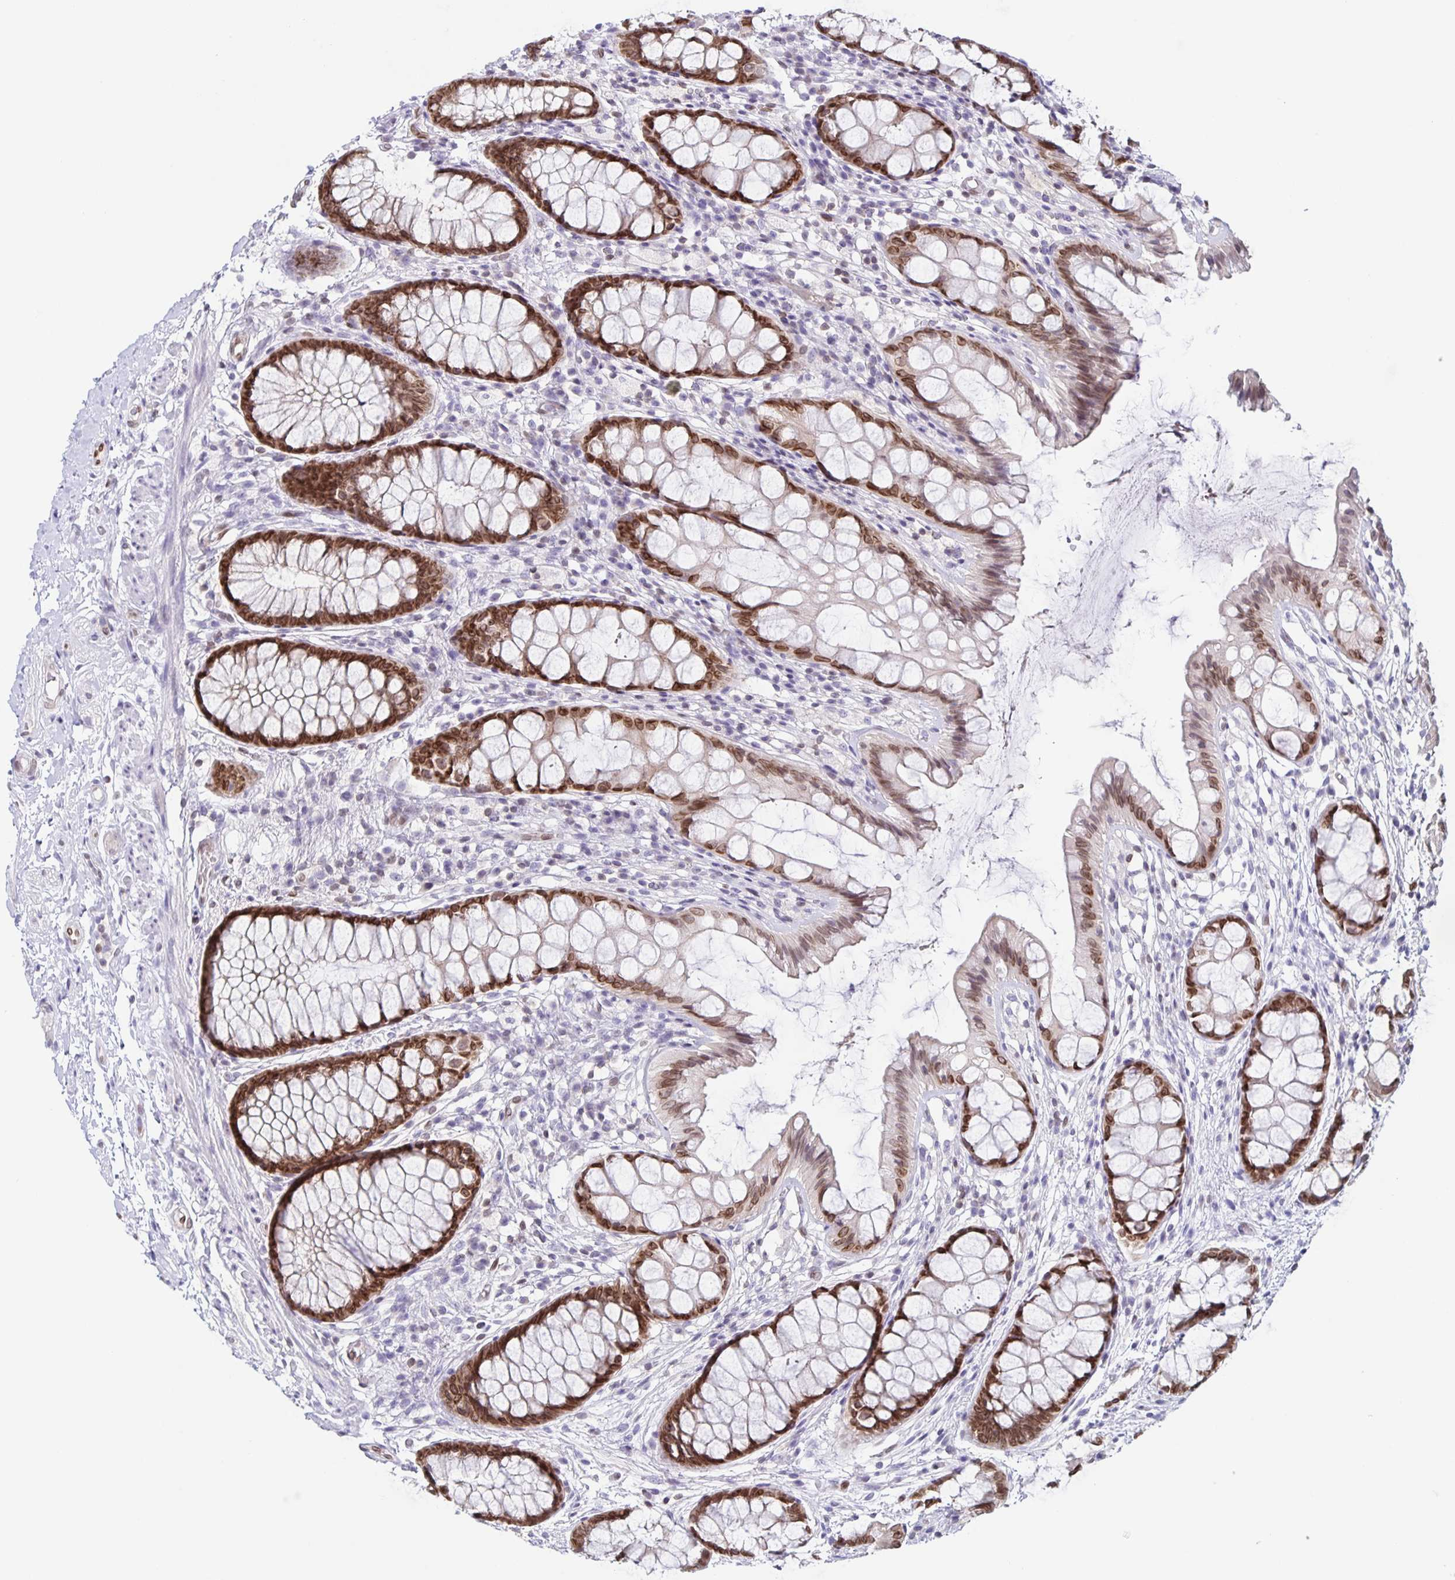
{"staining": {"intensity": "strong", "quantity": ">75%", "location": "cytoplasmic/membranous,nuclear"}, "tissue": "rectum", "cell_type": "Glandular cells", "image_type": "normal", "snomed": [{"axis": "morphology", "description": "Normal tissue, NOS"}, {"axis": "topography", "description": "Rectum"}], "caption": "Protein staining of benign rectum exhibits strong cytoplasmic/membranous,nuclear positivity in approximately >75% of glandular cells.", "gene": "SYNE2", "patient": {"sex": "female", "age": 62}}